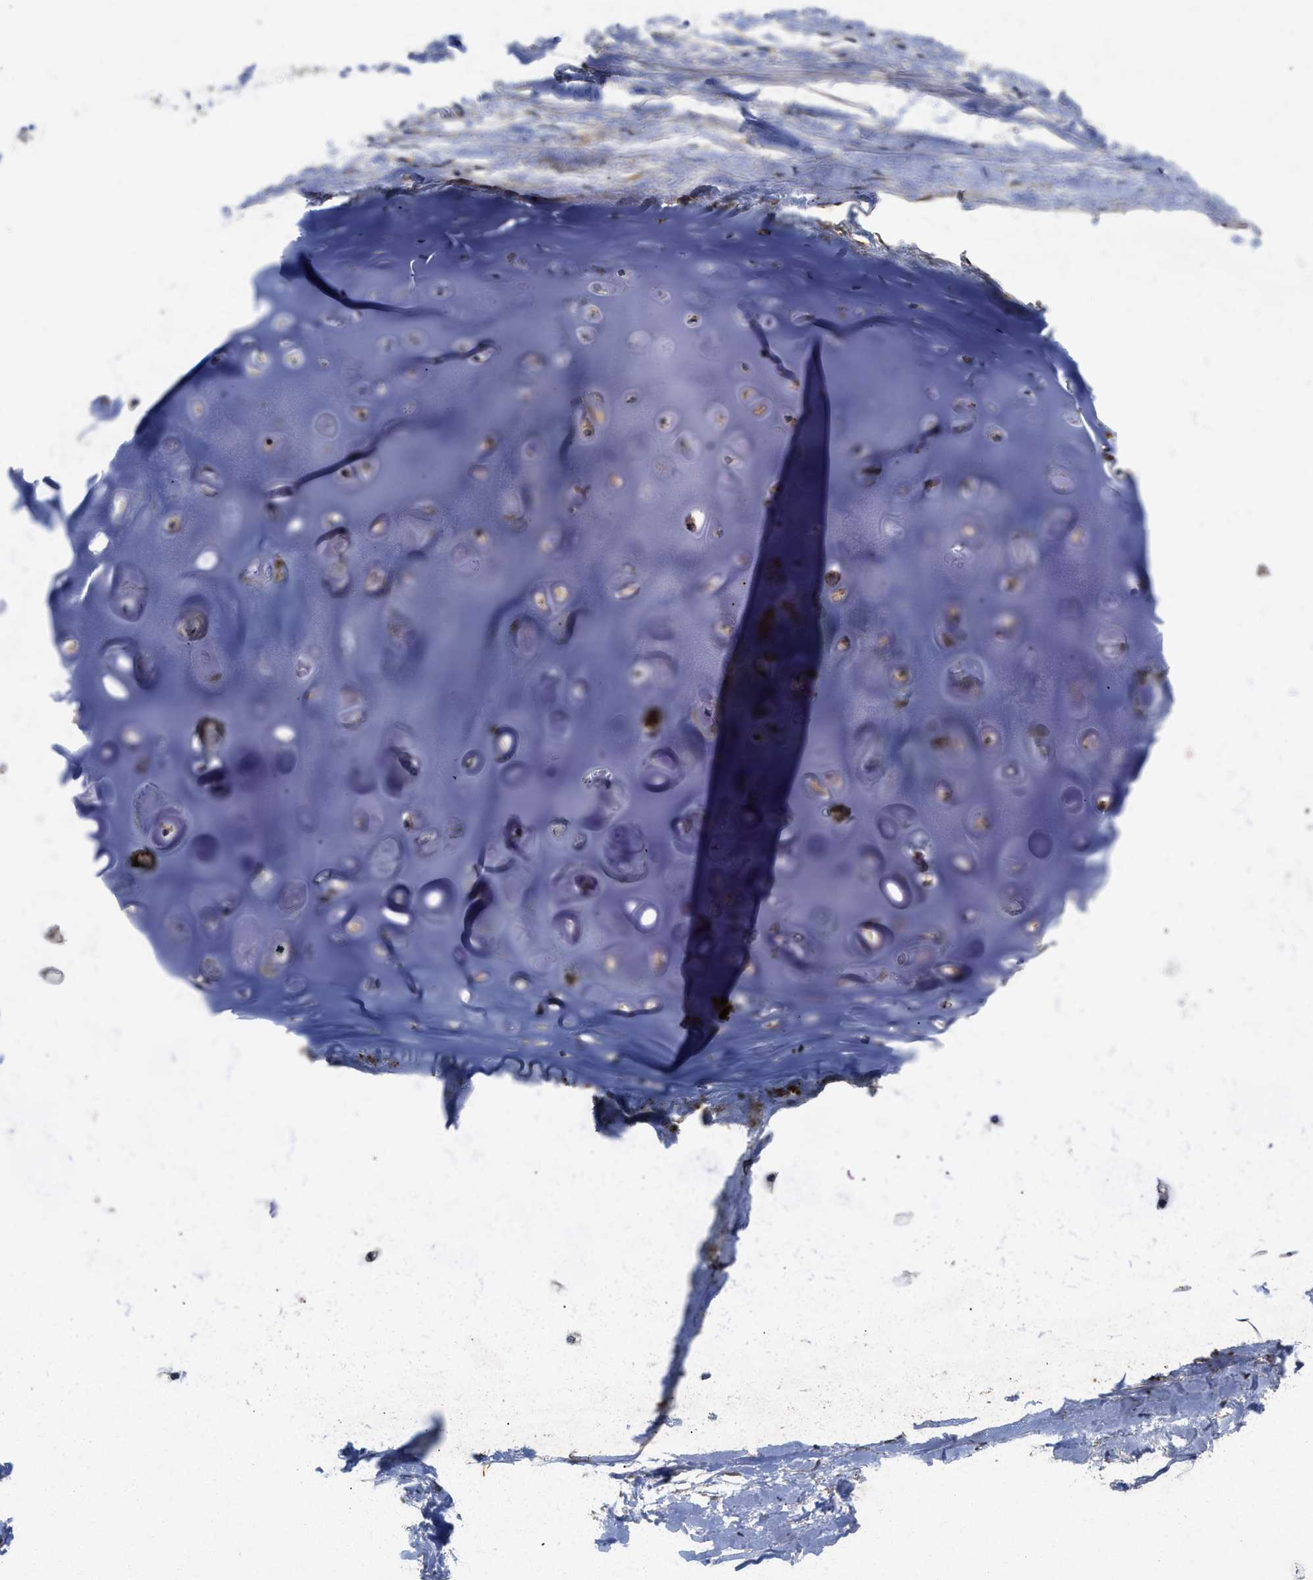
{"staining": {"intensity": "negative", "quantity": "none", "location": "none"}, "tissue": "adipose tissue", "cell_type": "Adipocytes", "image_type": "normal", "snomed": [{"axis": "morphology", "description": "Normal tissue, NOS"}, {"axis": "topography", "description": "Cartilage tissue"}, {"axis": "topography", "description": "Lung"}], "caption": "Immunohistochemistry (IHC) histopathology image of unremarkable human adipose tissue stained for a protein (brown), which demonstrates no staining in adipocytes.", "gene": "PDGFRA", "patient": {"sex": "female", "age": 77}}